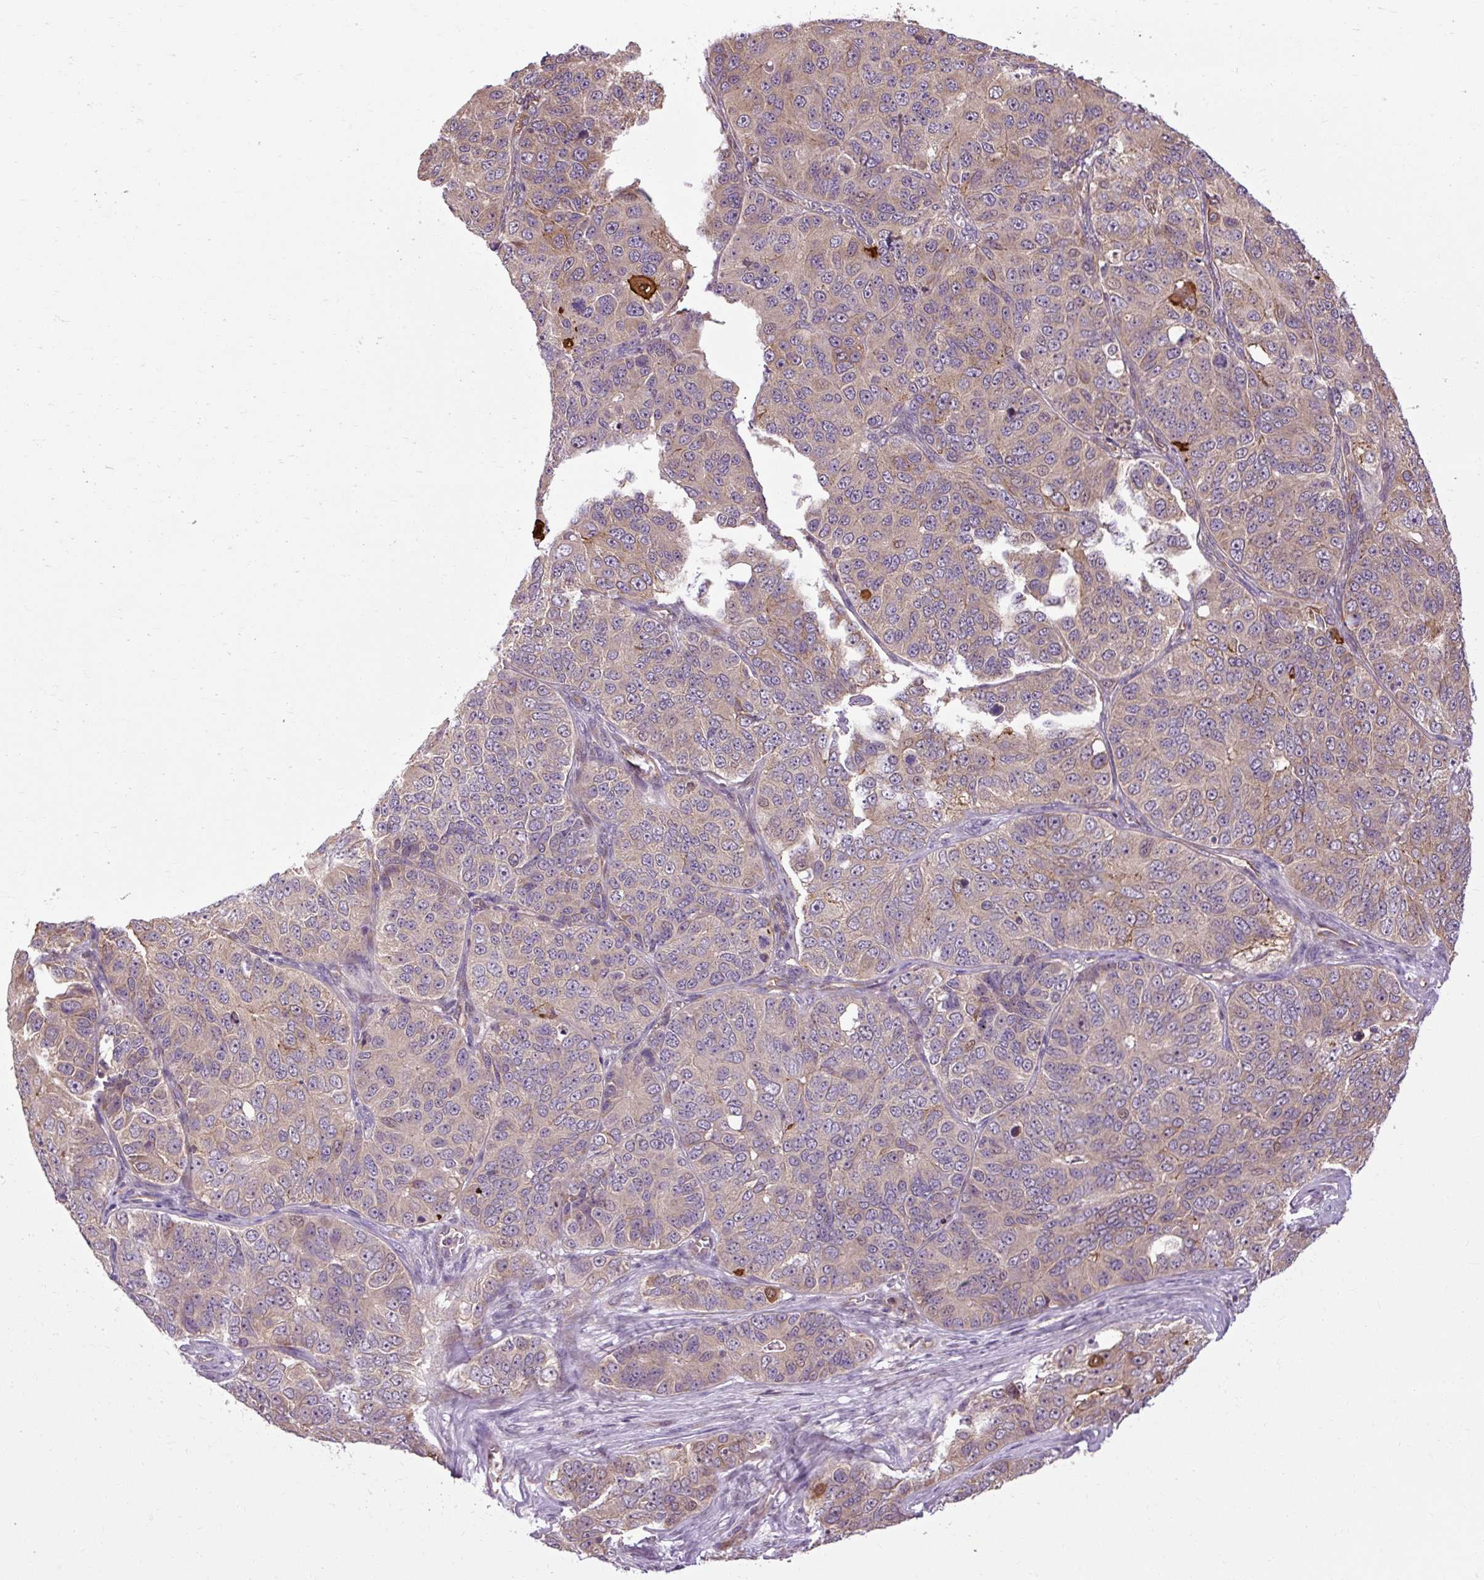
{"staining": {"intensity": "weak", "quantity": "25%-75%", "location": "cytoplasmic/membranous"}, "tissue": "ovarian cancer", "cell_type": "Tumor cells", "image_type": "cancer", "snomed": [{"axis": "morphology", "description": "Carcinoma, endometroid"}, {"axis": "topography", "description": "Ovary"}], "caption": "Approximately 25%-75% of tumor cells in endometroid carcinoma (ovarian) demonstrate weak cytoplasmic/membranous protein expression as visualized by brown immunohistochemical staining.", "gene": "FLRT1", "patient": {"sex": "female", "age": 51}}